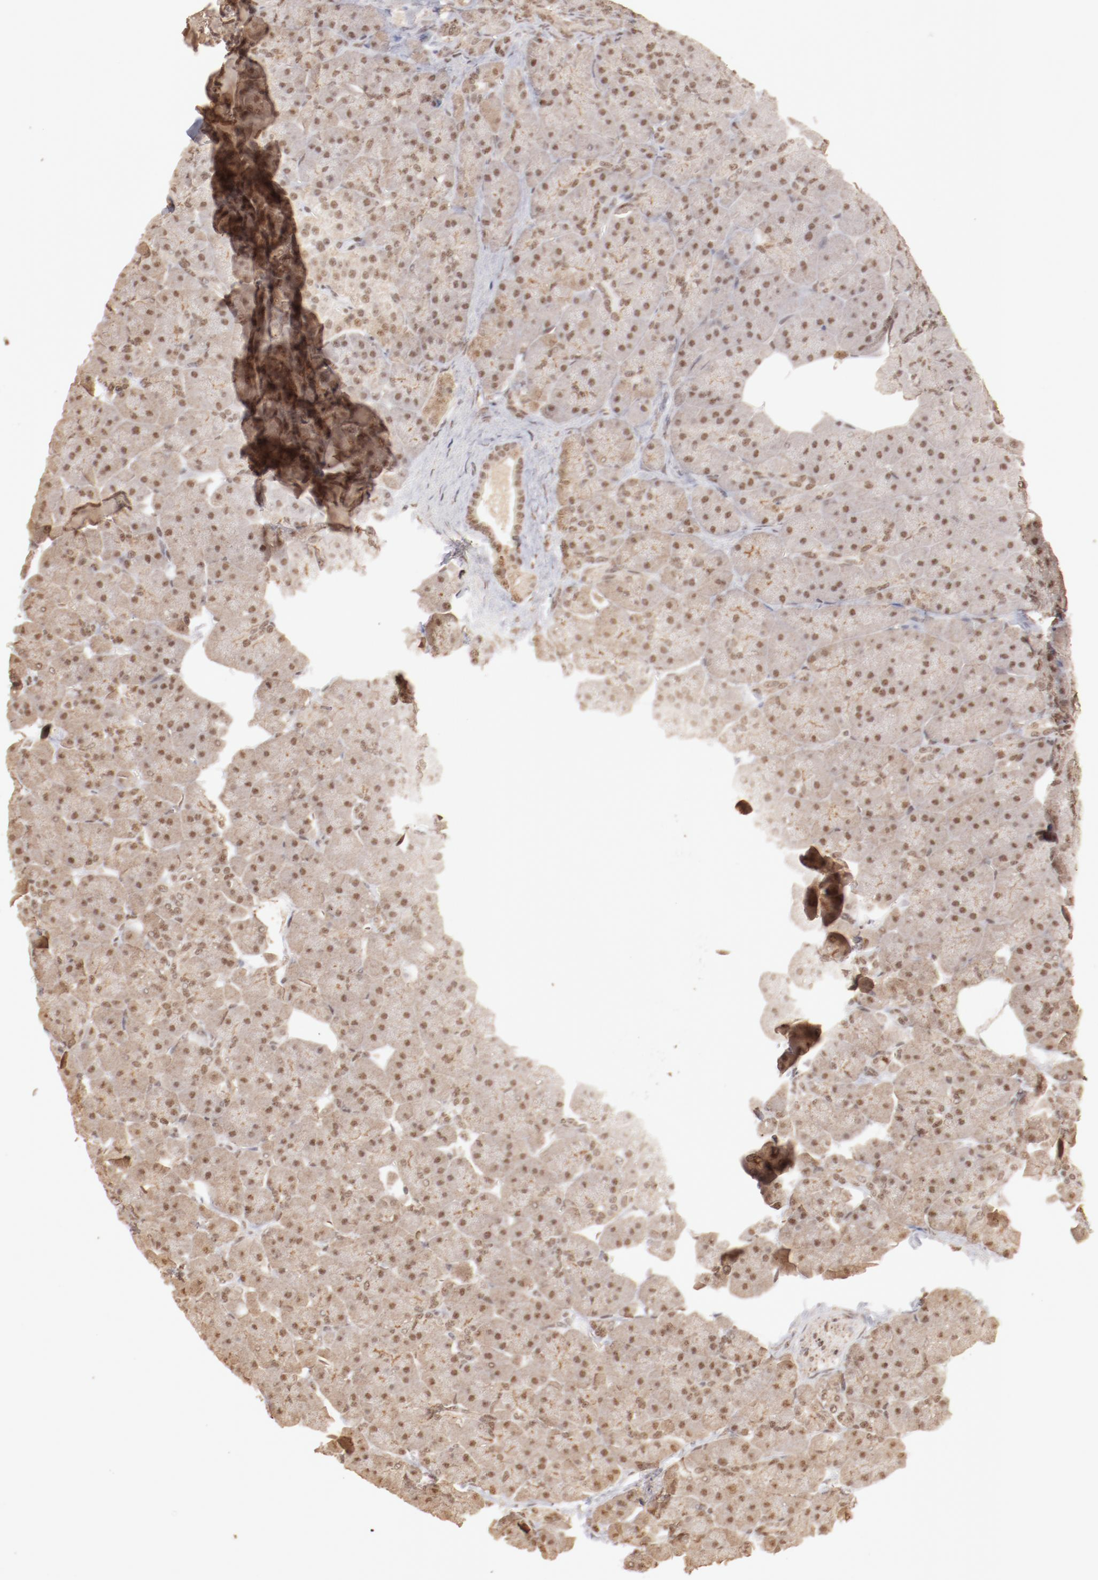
{"staining": {"intensity": "weak", "quantity": ">75%", "location": "cytoplasmic/membranous,nuclear"}, "tissue": "pancreas", "cell_type": "Exocrine glandular cells", "image_type": "normal", "snomed": [{"axis": "morphology", "description": "Normal tissue, NOS"}, {"axis": "topography", "description": "Pancreas"}], "caption": "A histopathology image of pancreas stained for a protein reveals weak cytoplasmic/membranous,nuclear brown staining in exocrine glandular cells. The staining was performed using DAB, with brown indicating positive protein expression. Nuclei are stained blue with hematoxylin.", "gene": "CLOCK", "patient": {"sex": "male", "age": 66}}